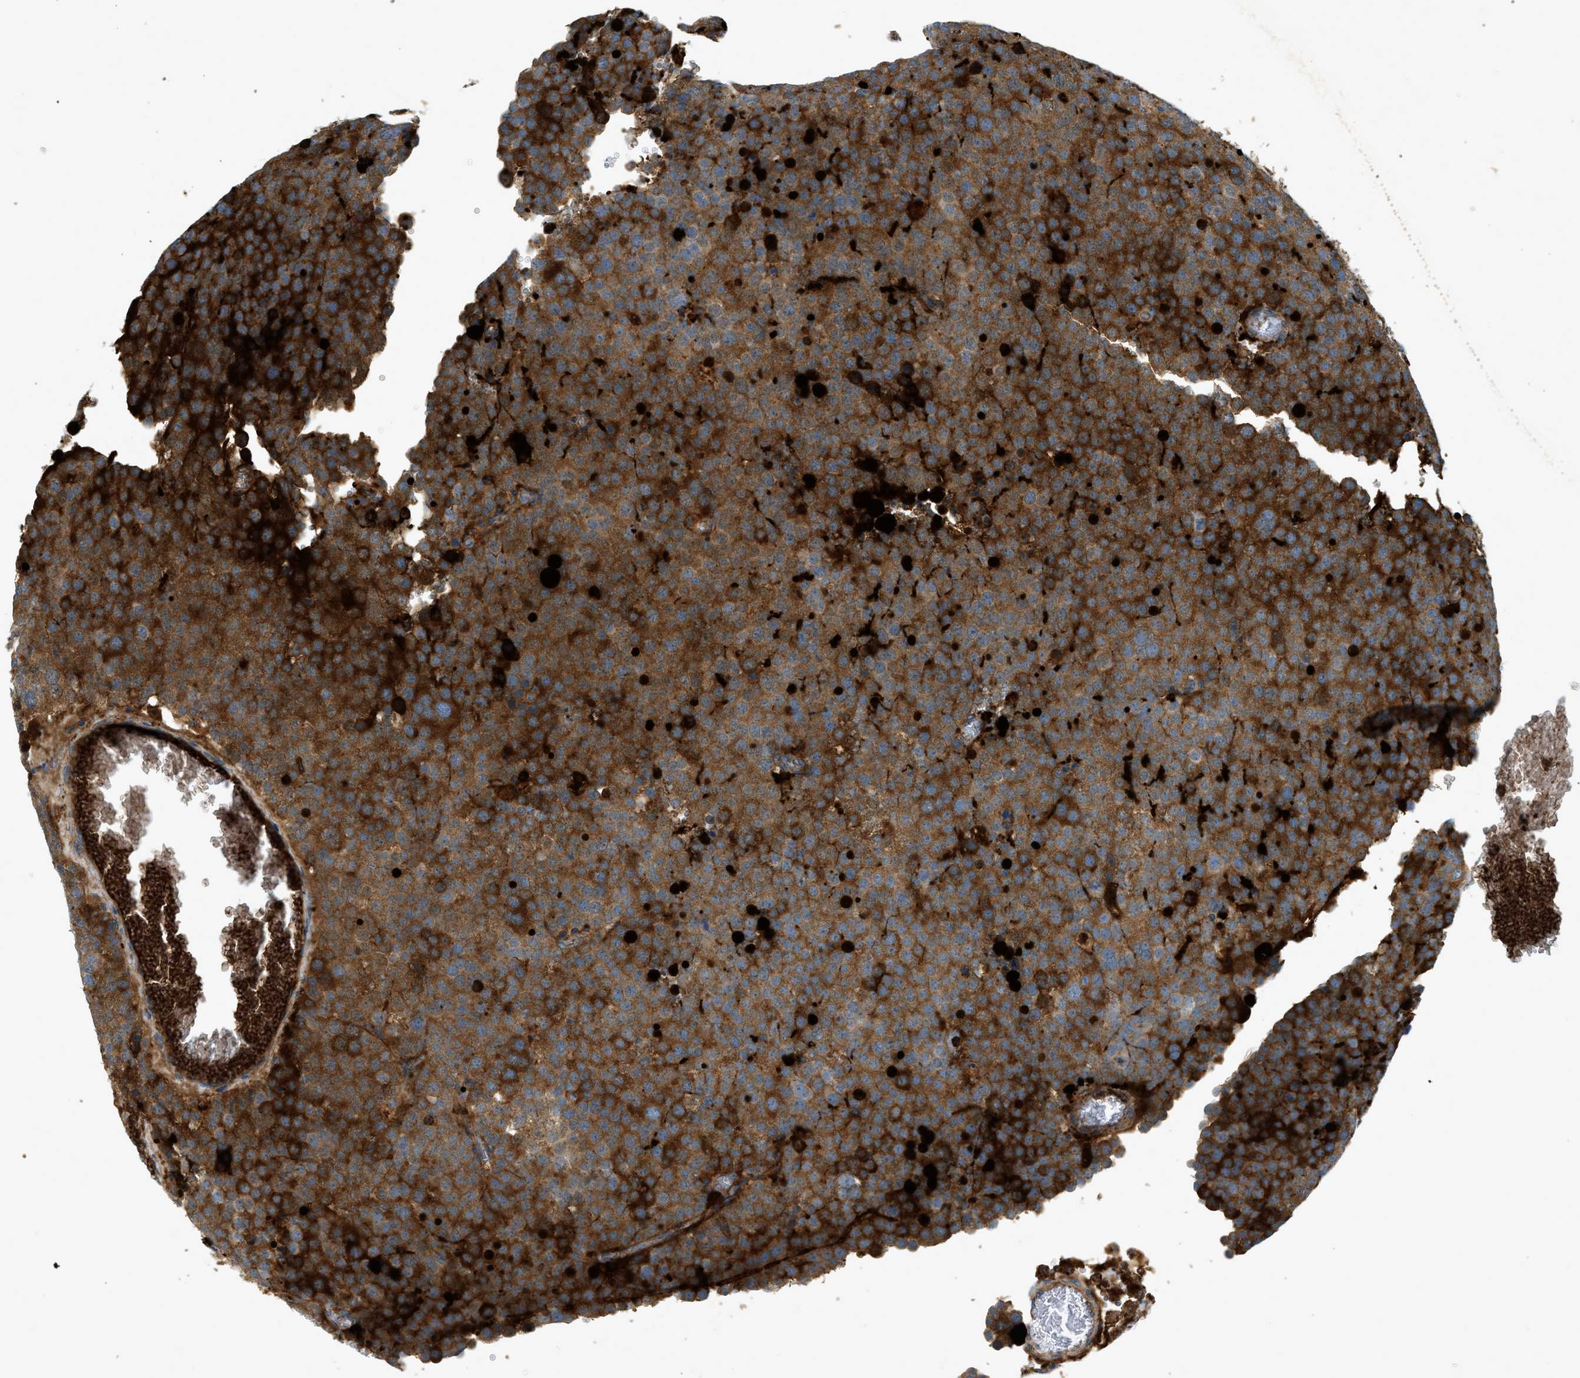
{"staining": {"intensity": "strong", "quantity": ">75%", "location": "cytoplasmic/membranous"}, "tissue": "testis cancer", "cell_type": "Tumor cells", "image_type": "cancer", "snomed": [{"axis": "morphology", "description": "Normal tissue, NOS"}, {"axis": "morphology", "description": "Seminoma, NOS"}, {"axis": "topography", "description": "Testis"}], "caption": "This histopathology image shows immunohistochemistry staining of seminoma (testis), with high strong cytoplasmic/membranous staining in about >75% of tumor cells.", "gene": "F2", "patient": {"sex": "male", "age": 71}}